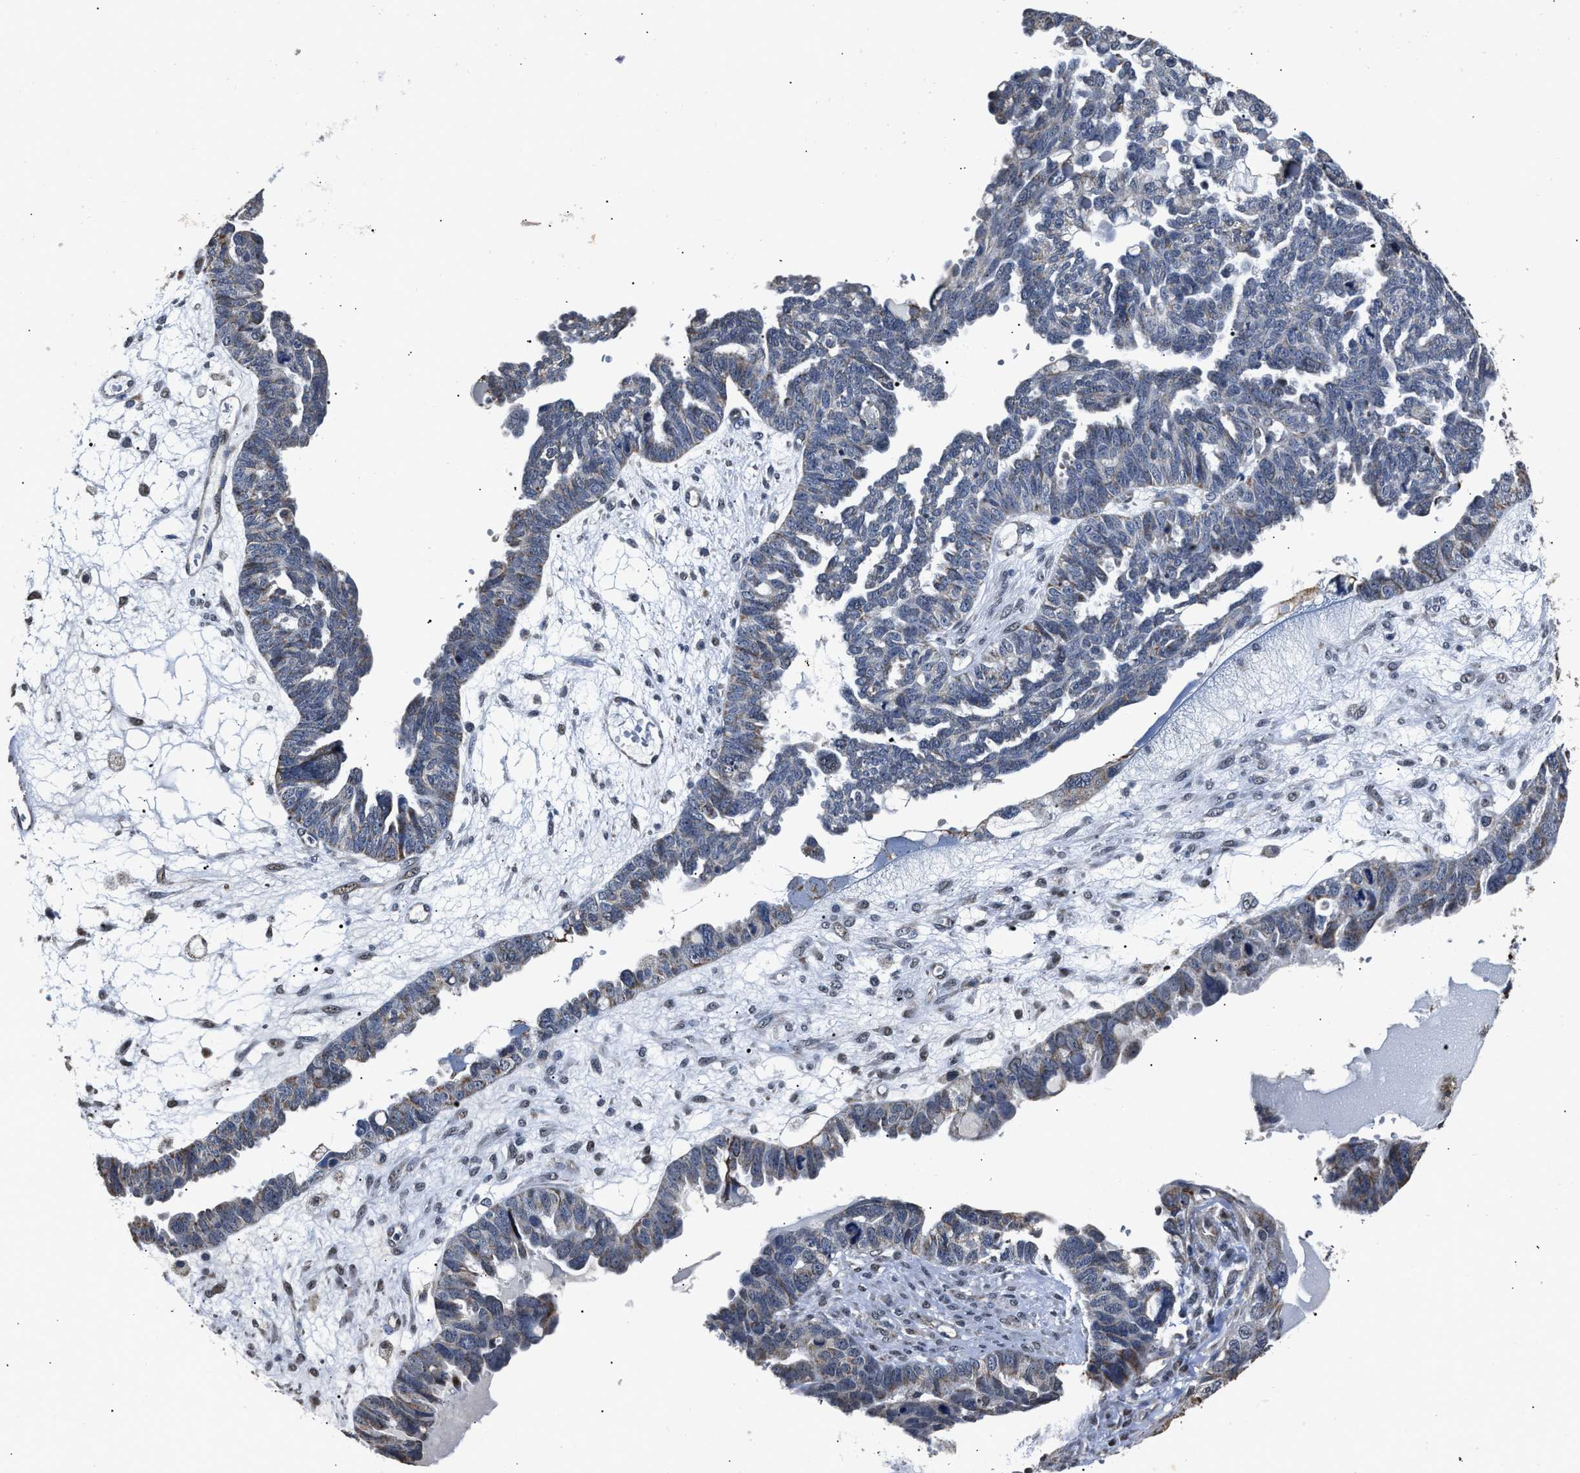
{"staining": {"intensity": "weak", "quantity": "<25%", "location": "cytoplasmic/membranous"}, "tissue": "ovarian cancer", "cell_type": "Tumor cells", "image_type": "cancer", "snomed": [{"axis": "morphology", "description": "Cystadenocarcinoma, serous, NOS"}, {"axis": "topography", "description": "Ovary"}], "caption": "A high-resolution photomicrograph shows IHC staining of ovarian serous cystadenocarcinoma, which displays no significant staining in tumor cells.", "gene": "NSUN5", "patient": {"sex": "female", "age": 79}}